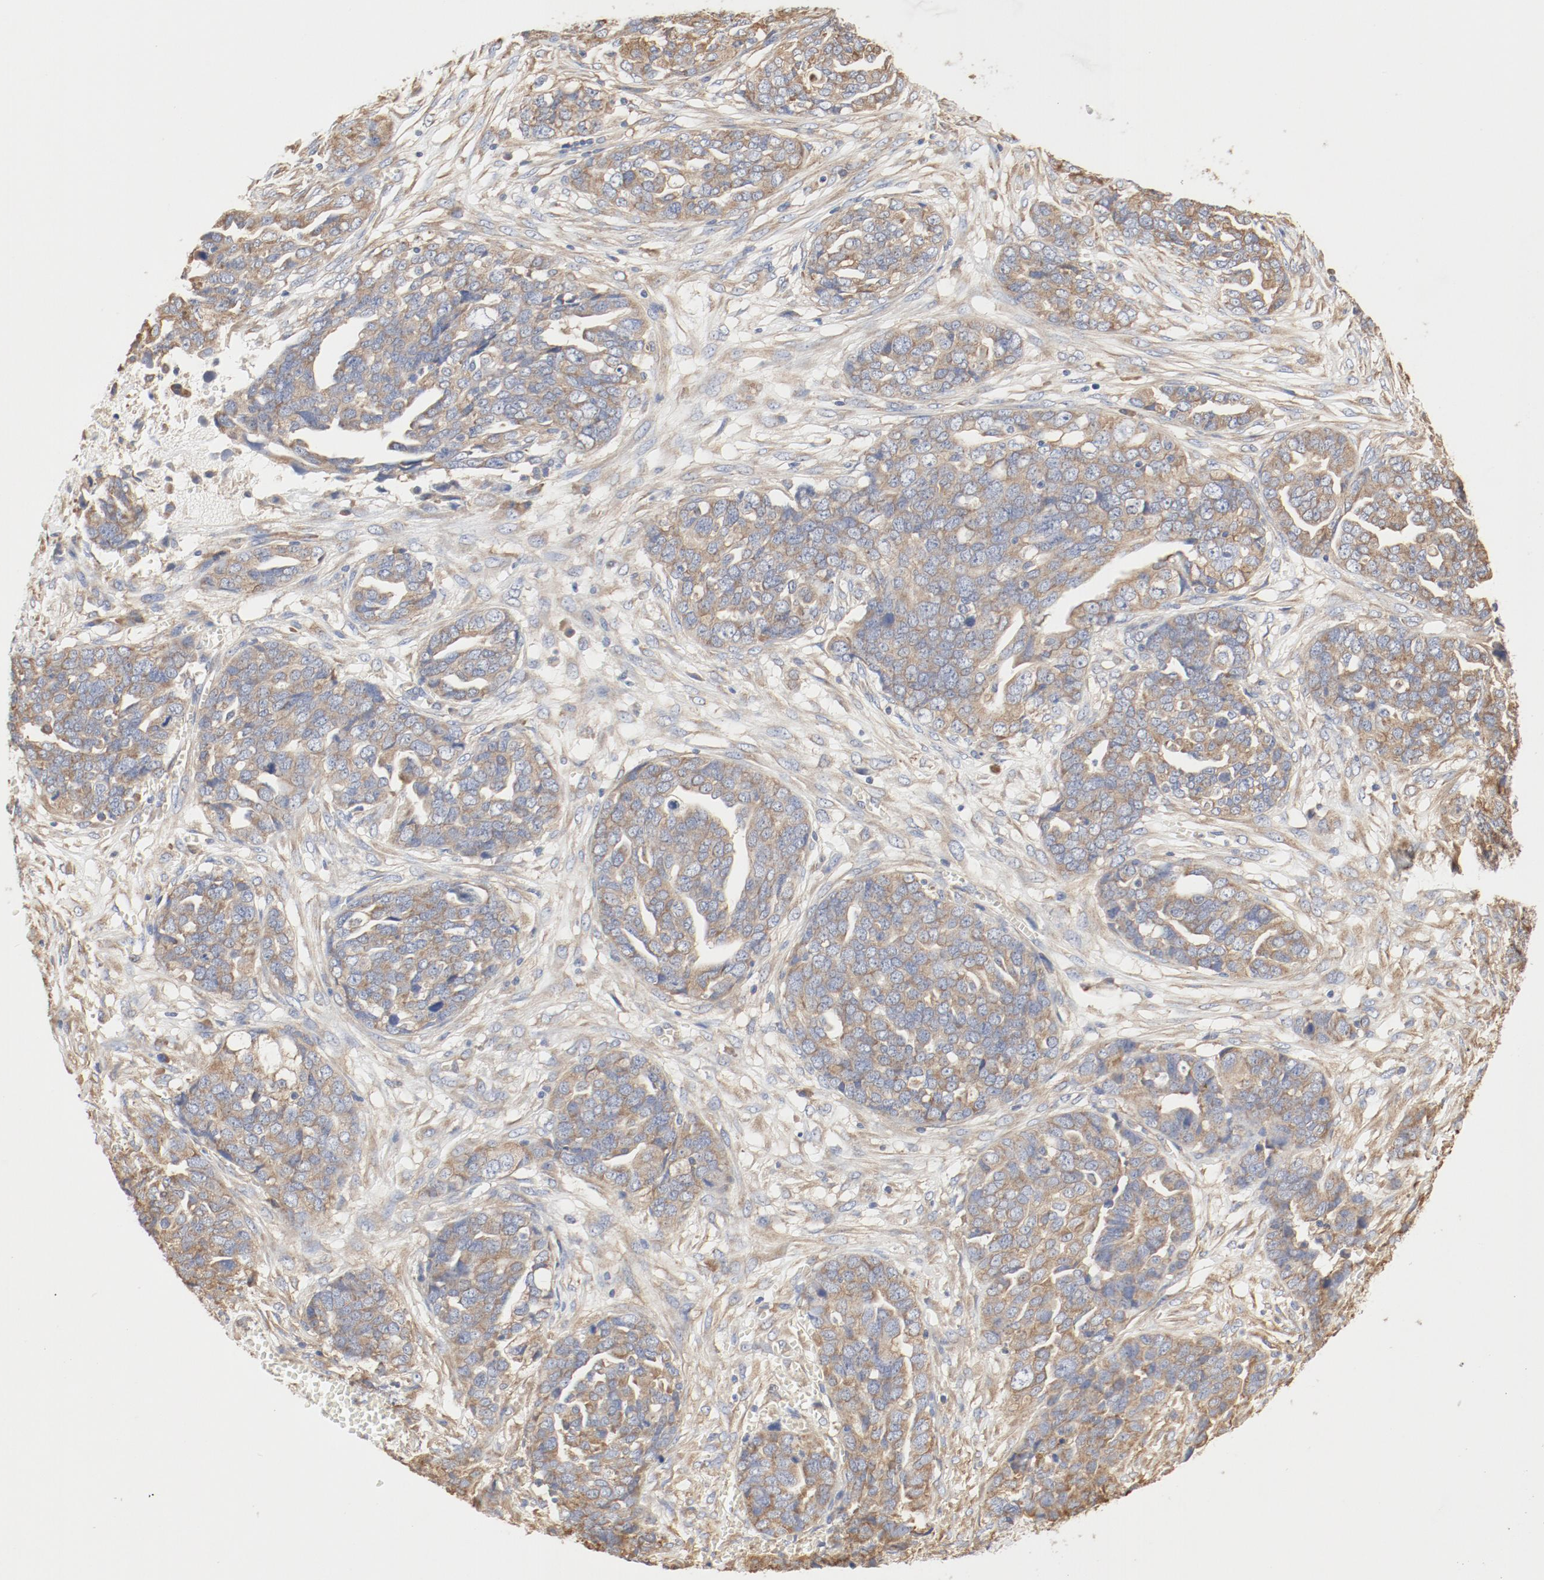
{"staining": {"intensity": "moderate", "quantity": ">75%", "location": "cytoplasmic/membranous"}, "tissue": "ovarian cancer", "cell_type": "Tumor cells", "image_type": "cancer", "snomed": [{"axis": "morphology", "description": "Normal tissue, NOS"}, {"axis": "morphology", "description": "Cystadenocarcinoma, serous, NOS"}, {"axis": "topography", "description": "Fallopian tube"}, {"axis": "topography", "description": "Ovary"}], "caption": "Immunohistochemistry (IHC) staining of serous cystadenocarcinoma (ovarian), which displays medium levels of moderate cytoplasmic/membranous expression in approximately >75% of tumor cells indicating moderate cytoplasmic/membranous protein positivity. The staining was performed using DAB (3,3'-diaminobenzidine) (brown) for protein detection and nuclei were counterstained in hematoxylin (blue).", "gene": "RPS6", "patient": {"sex": "female", "age": 56}}